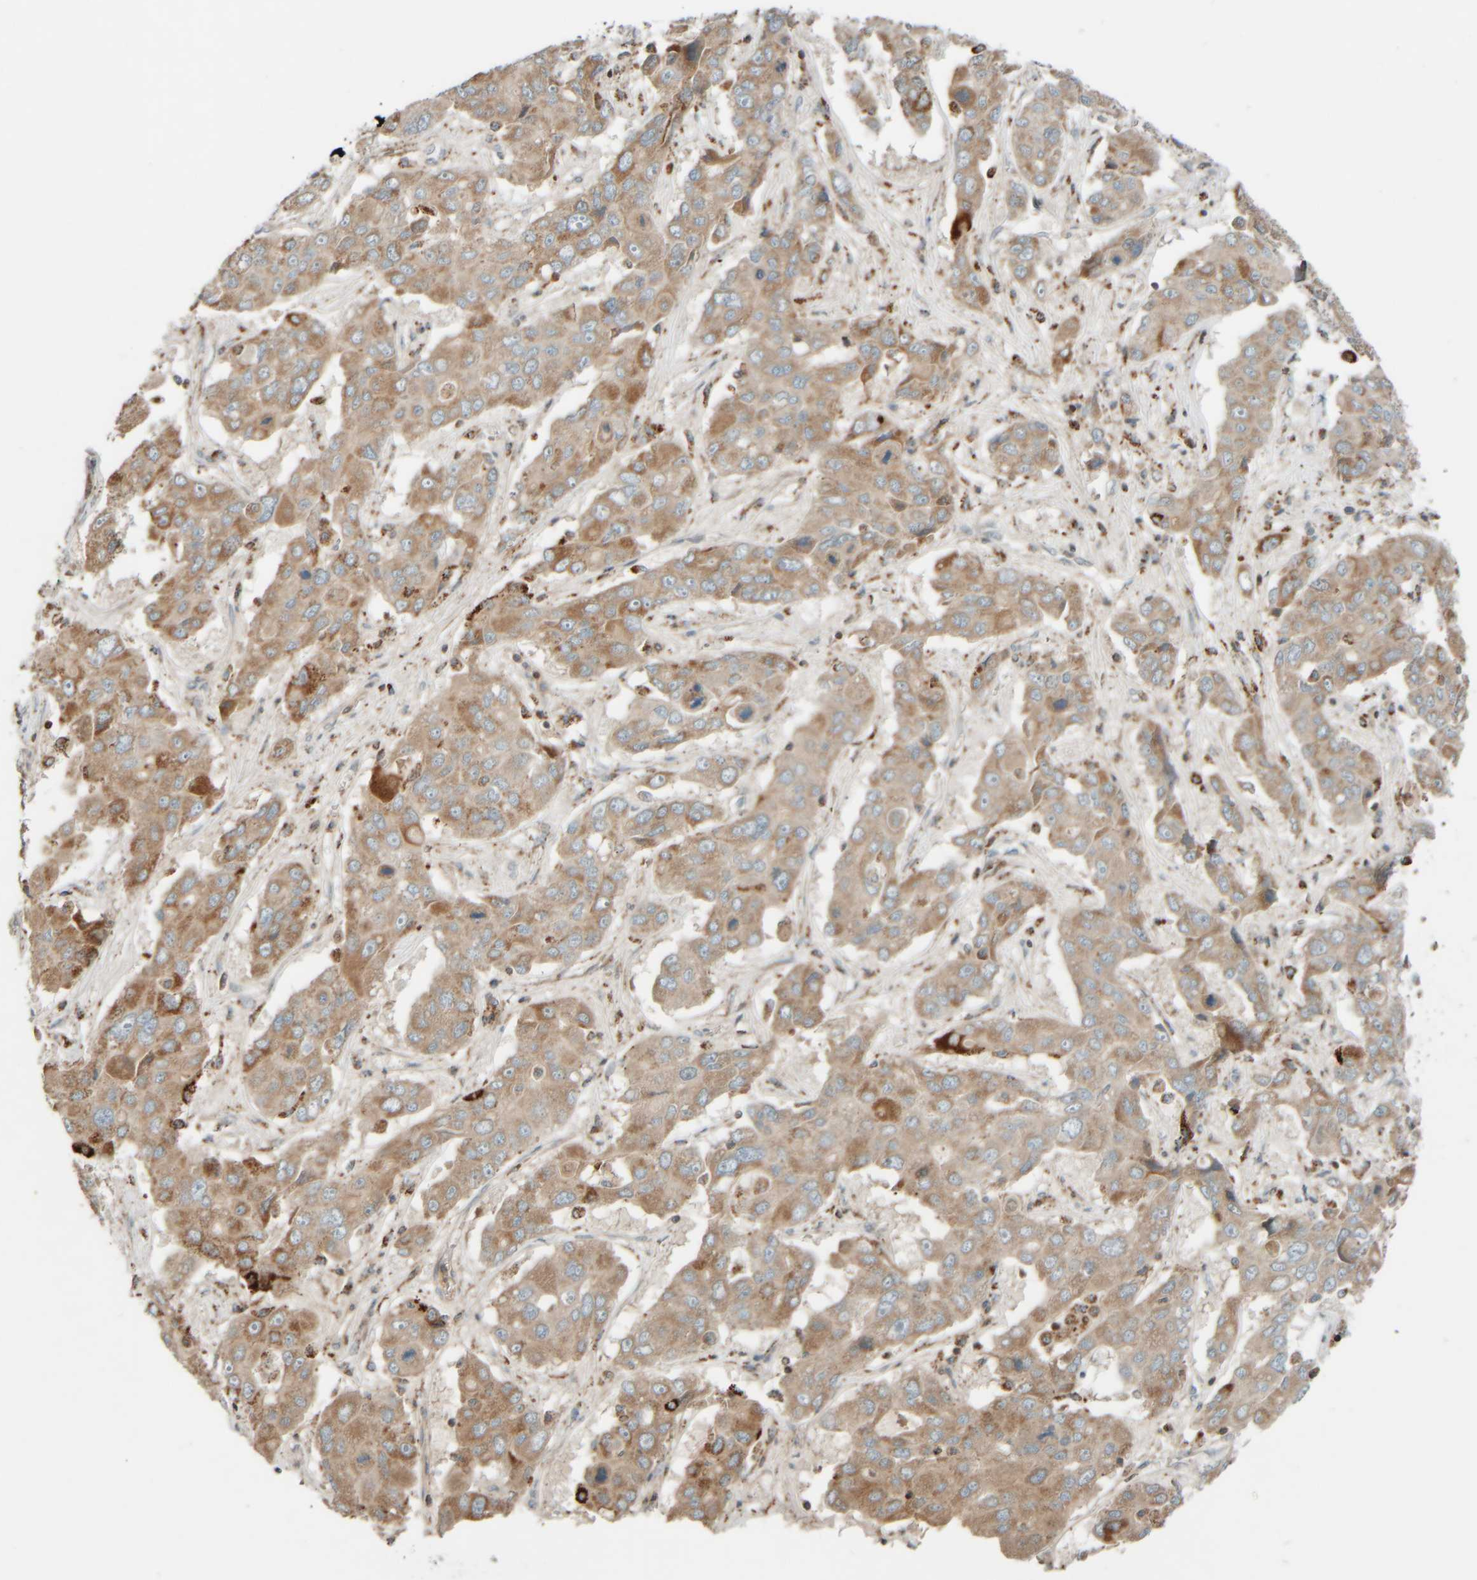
{"staining": {"intensity": "moderate", "quantity": ">75%", "location": "cytoplasmic/membranous"}, "tissue": "liver cancer", "cell_type": "Tumor cells", "image_type": "cancer", "snomed": [{"axis": "morphology", "description": "Cholangiocarcinoma"}, {"axis": "topography", "description": "Liver"}], "caption": "Protein analysis of liver cholangiocarcinoma tissue exhibits moderate cytoplasmic/membranous positivity in about >75% of tumor cells.", "gene": "SPAG5", "patient": {"sex": "male", "age": 67}}